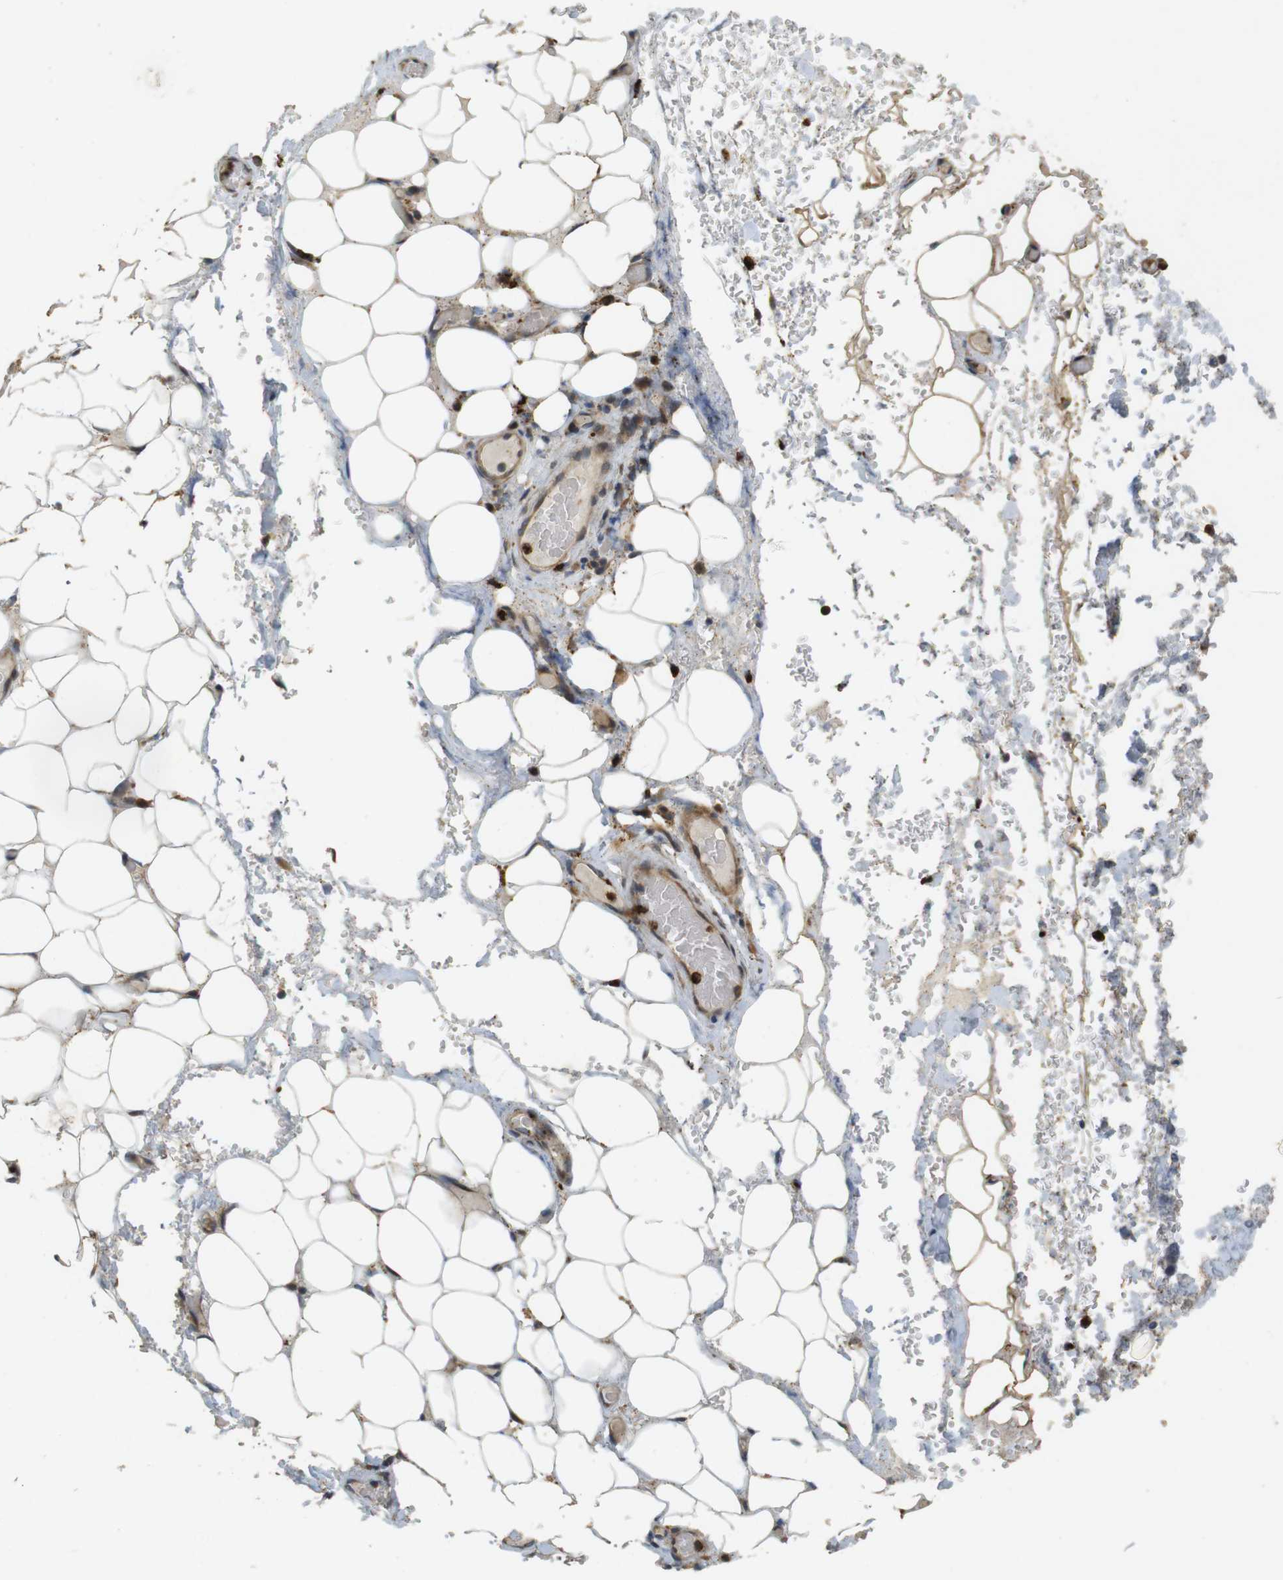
{"staining": {"intensity": "moderate", "quantity": "25%-75%", "location": "cytoplasmic/membranous"}, "tissue": "adipose tissue", "cell_type": "Adipocytes", "image_type": "normal", "snomed": [{"axis": "morphology", "description": "Normal tissue, NOS"}, {"axis": "morphology", "description": "Adenocarcinoma, NOS"}, {"axis": "topography", "description": "Esophagus"}], "caption": "Protein analysis of benign adipose tissue exhibits moderate cytoplasmic/membranous expression in approximately 25%-75% of adipocytes.", "gene": "TMX3", "patient": {"sex": "male", "age": 62}}